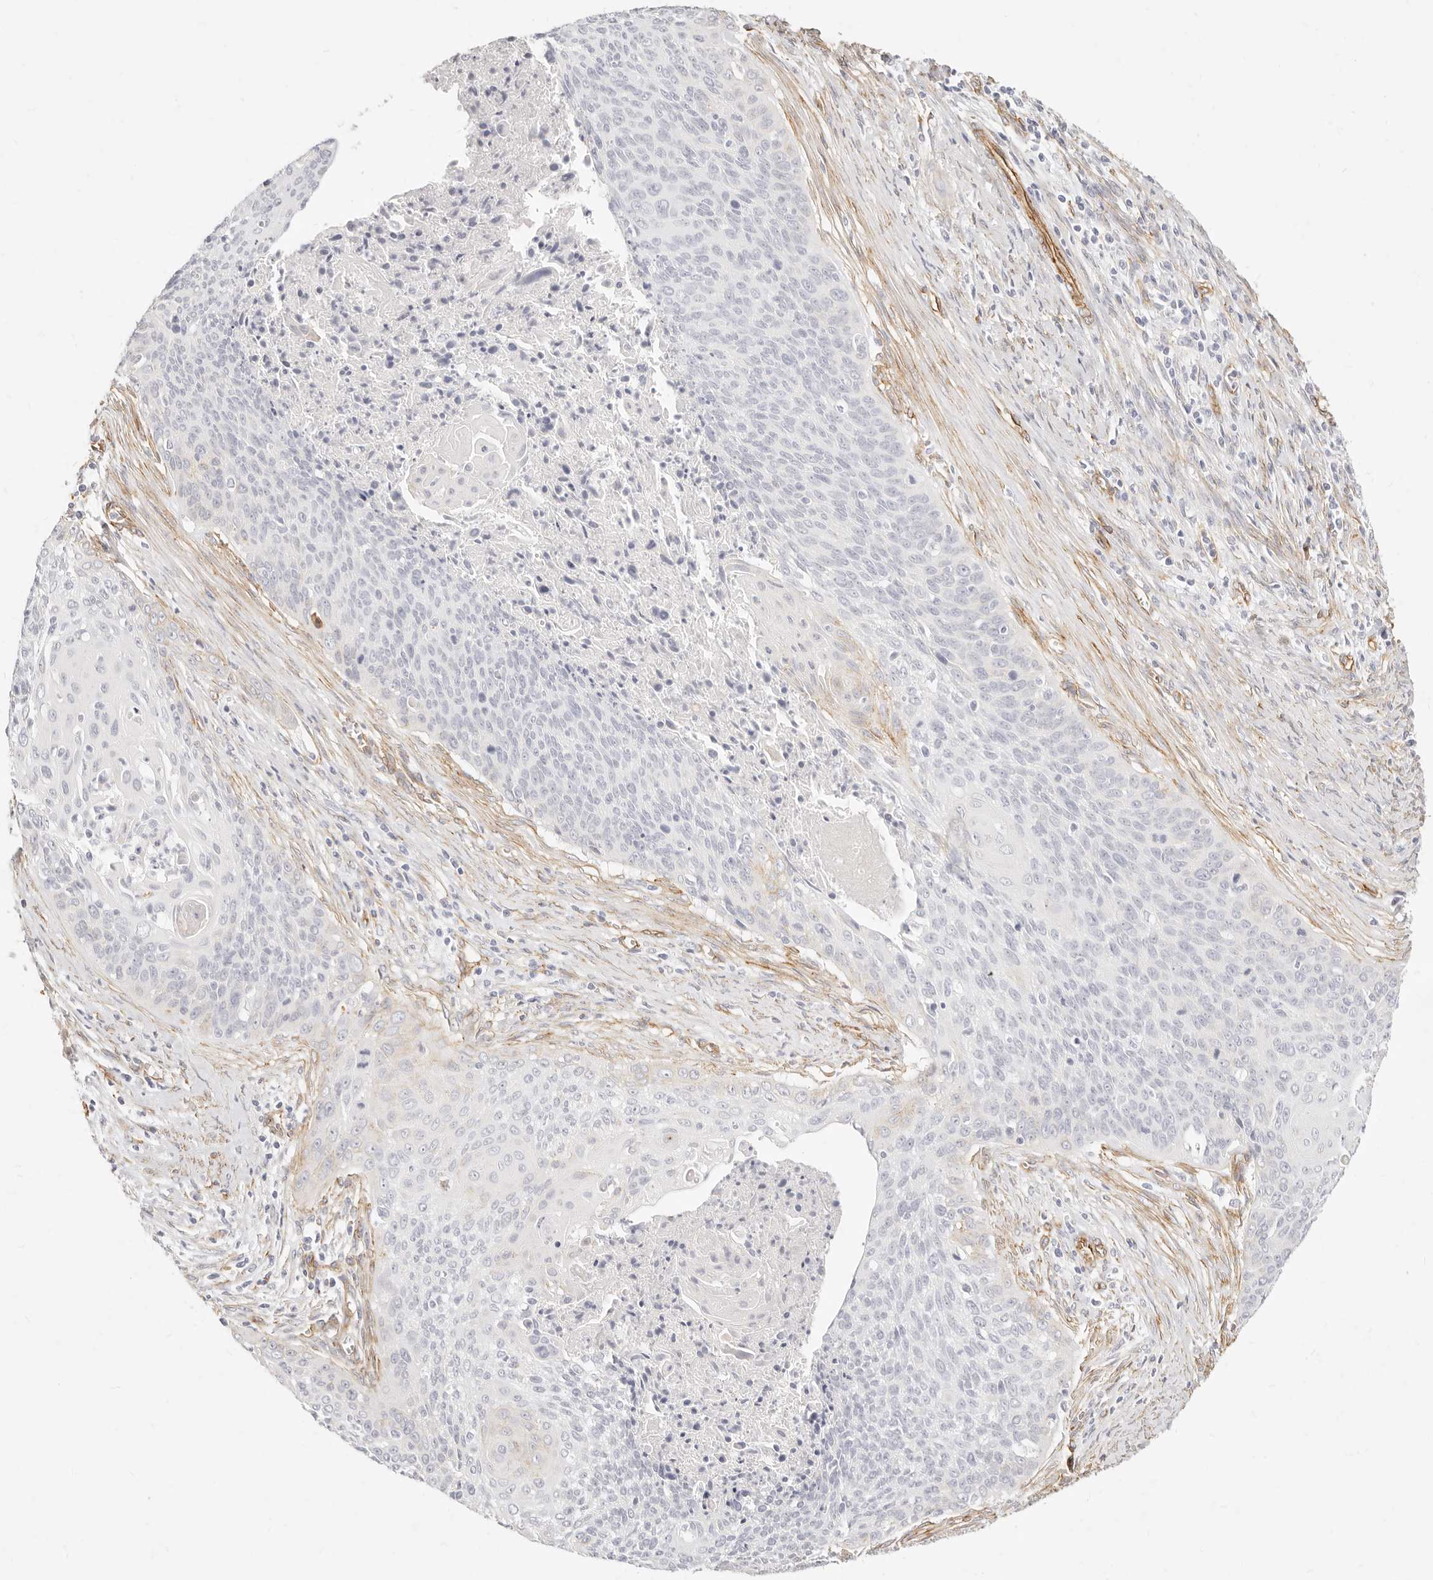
{"staining": {"intensity": "negative", "quantity": "none", "location": "none"}, "tissue": "cervical cancer", "cell_type": "Tumor cells", "image_type": "cancer", "snomed": [{"axis": "morphology", "description": "Squamous cell carcinoma, NOS"}, {"axis": "topography", "description": "Cervix"}], "caption": "The micrograph demonstrates no staining of tumor cells in squamous cell carcinoma (cervical).", "gene": "NUS1", "patient": {"sex": "female", "age": 55}}